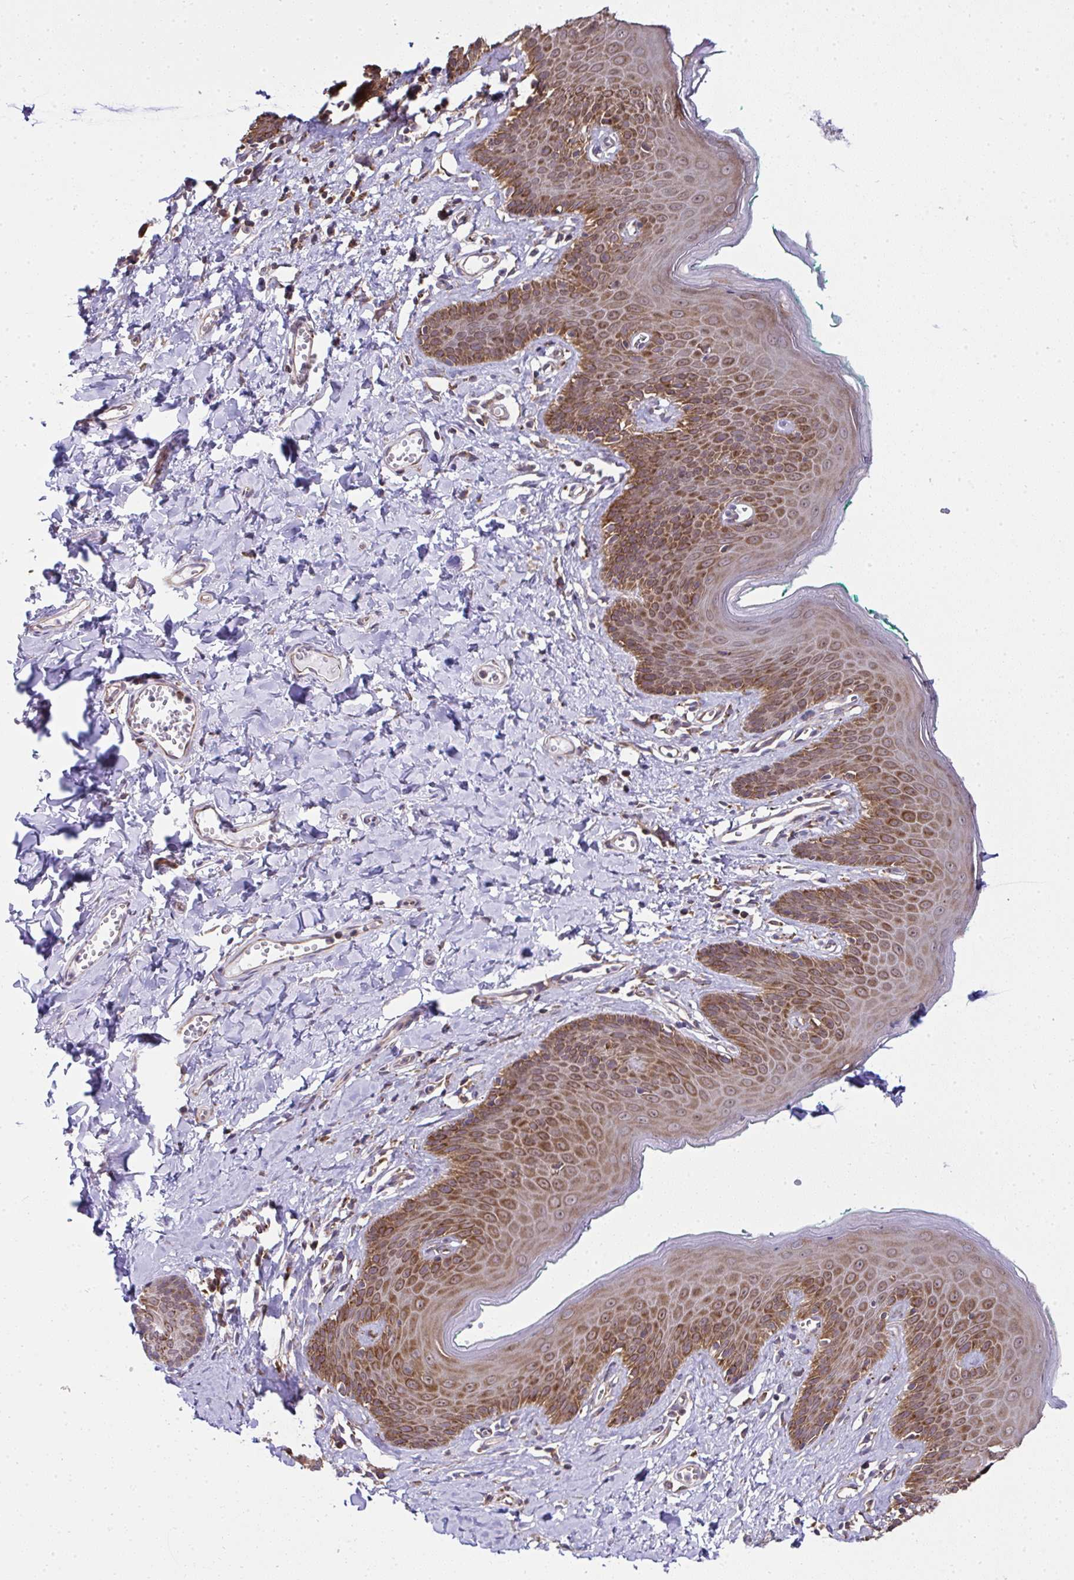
{"staining": {"intensity": "strong", "quantity": ">75%", "location": "cytoplasmic/membranous,nuclear"}, "tissue": "skin", "cell_type": "Epidermal cells", "image_type": "normal", "snomed": [{"axis": "morphology", "description": "Normal tissue, NOS"}, {"axis": "topography", "description": "Vulva"}, {"axis": "topography", "description": "Peripheral nerve tissue"}], "caption": "Human skin stained for a protein (brown) demonstrates strong cytoplasmic/membranous,nuclear positive staining in approximately >75% of epidermal cells.", "gene": "RPS7", "patient": {"sex": "female", "age": 66}}